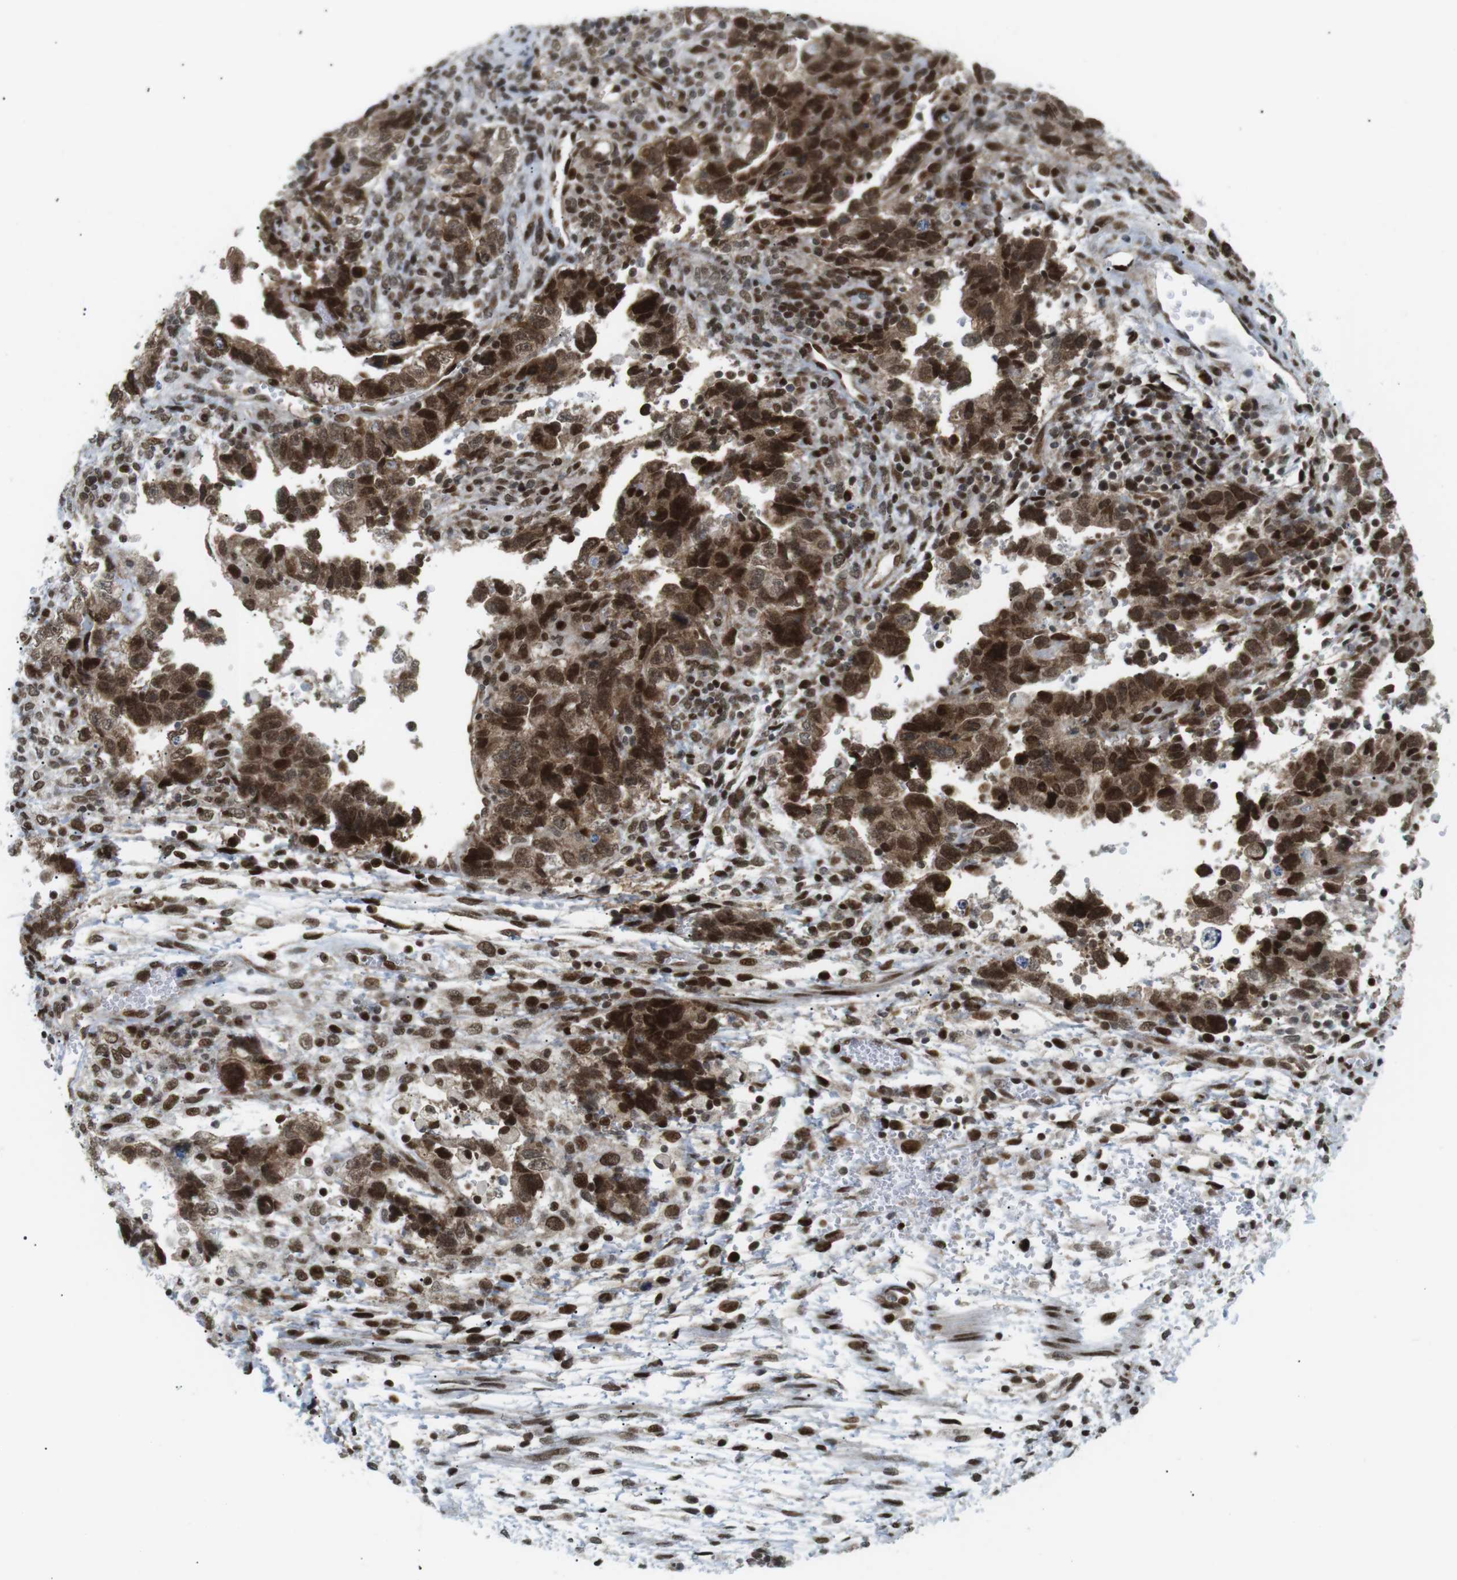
{"staining": {"intensity": "moderate", "quantity": ">75%", "location": "cytoplasmic/membranous,nuclear"}, "tissue": "testis cancer", "cell_type": "Tumor cells", "image_type": "cancer", "snomed": [{"axis": "morphology", "description": "Carcinoma, Embryonal, NOS"}, {"axis": "topography", "description": "Testis"}], "caption": "A brown stain labels moderate cytoplasmic/membranous and nuclear positivity of a protein in embryonal carcinoma (testis) tumor cells.", "gene": "CDC27", "patient": {"sex": "male", "age": 36}}